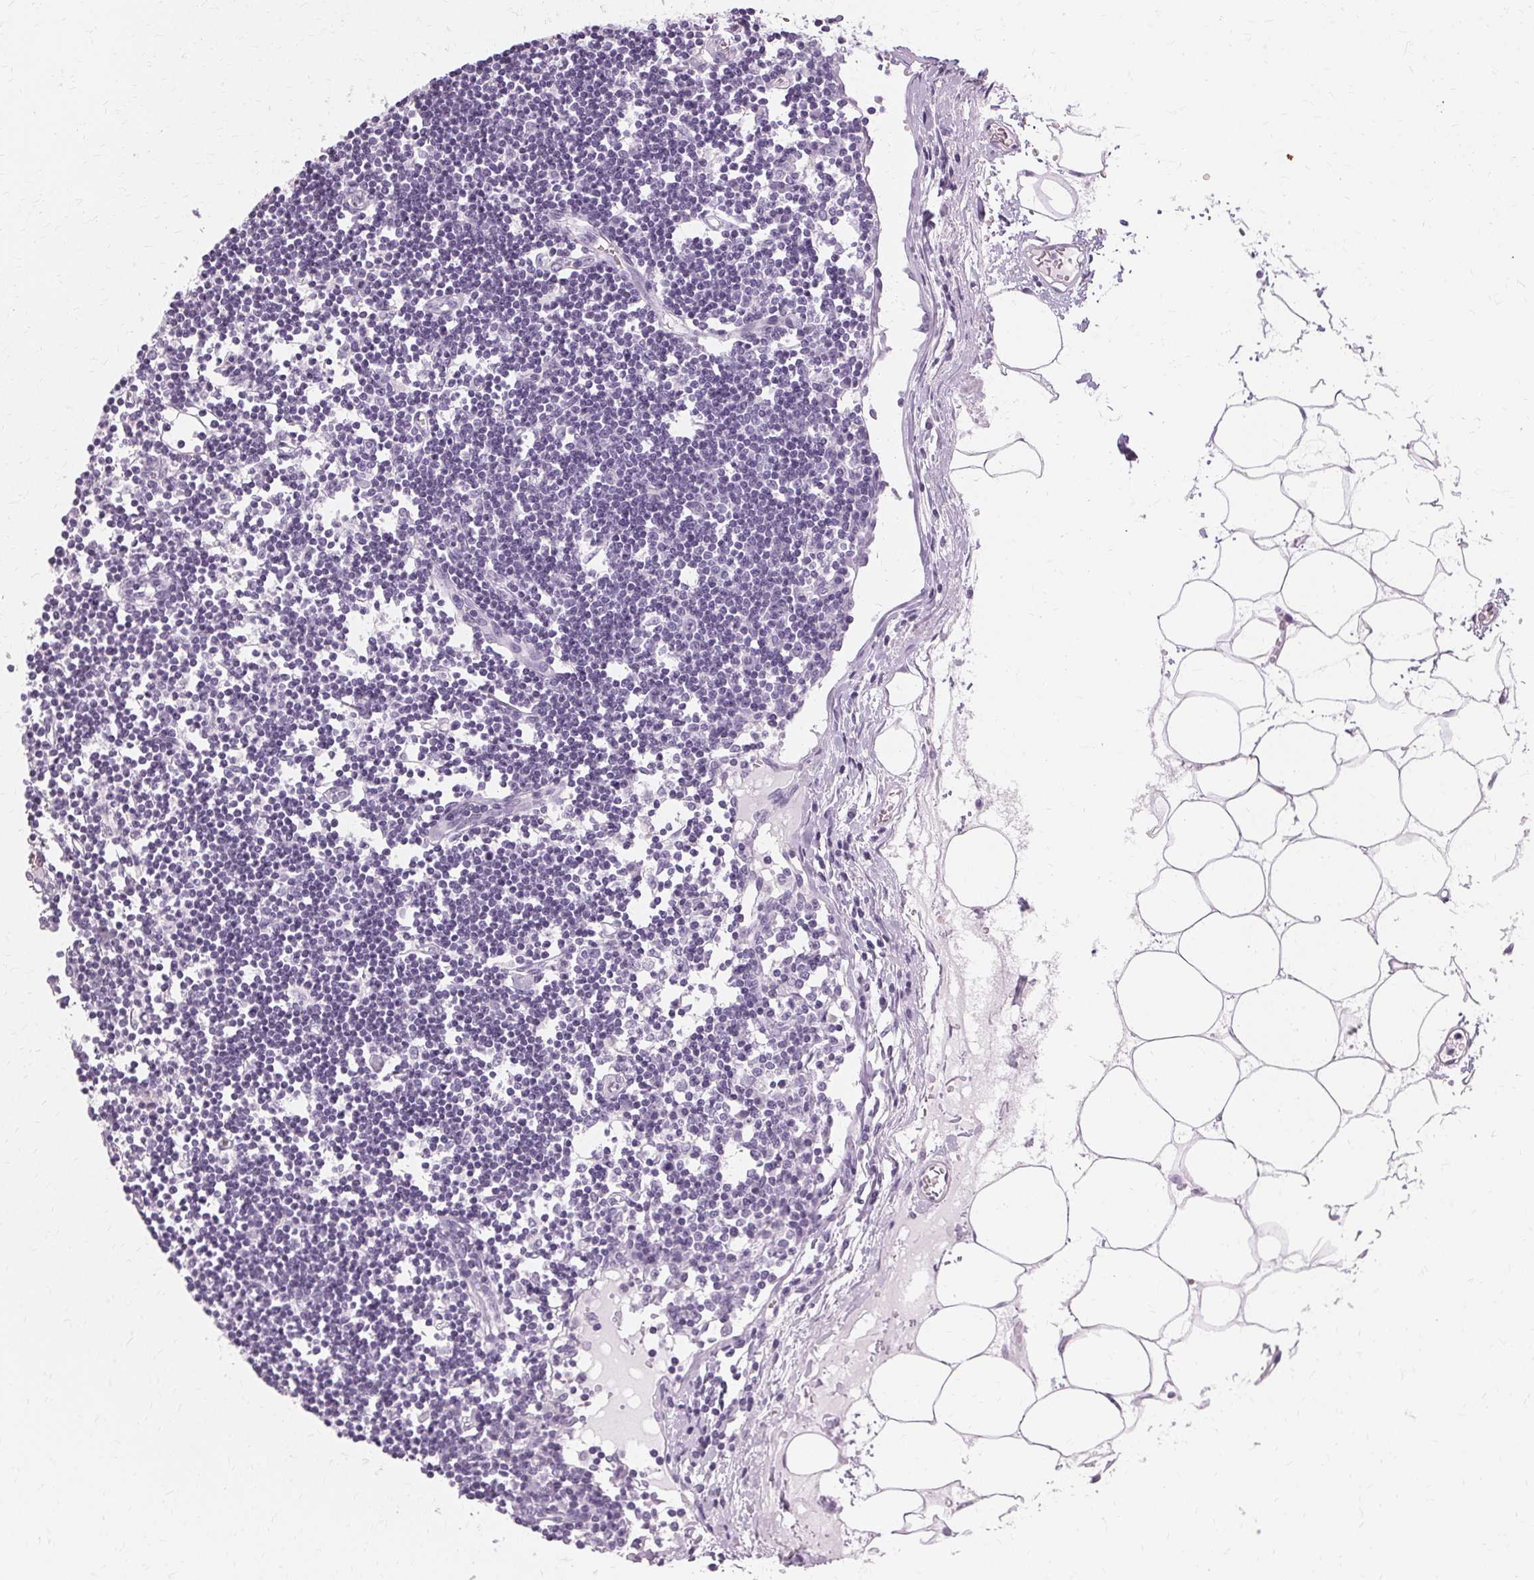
{"staining": {"intensity": "negative", "quantity": "none", "location": "none"}, "tissue": "lymph node", "cell_type": "Germinal center cells", "image_type": "normal", "snomed": [{"axis": "morphology", "description": "Normal tissue, NOS"}, {"axis": "topography", "description": "Lymph node"}], "caption": "IHC of normal lymph node exhibits no expression in germinal center cells.", "gene": "KRT6A", "patient": {"sex": "female", "age": 65}}